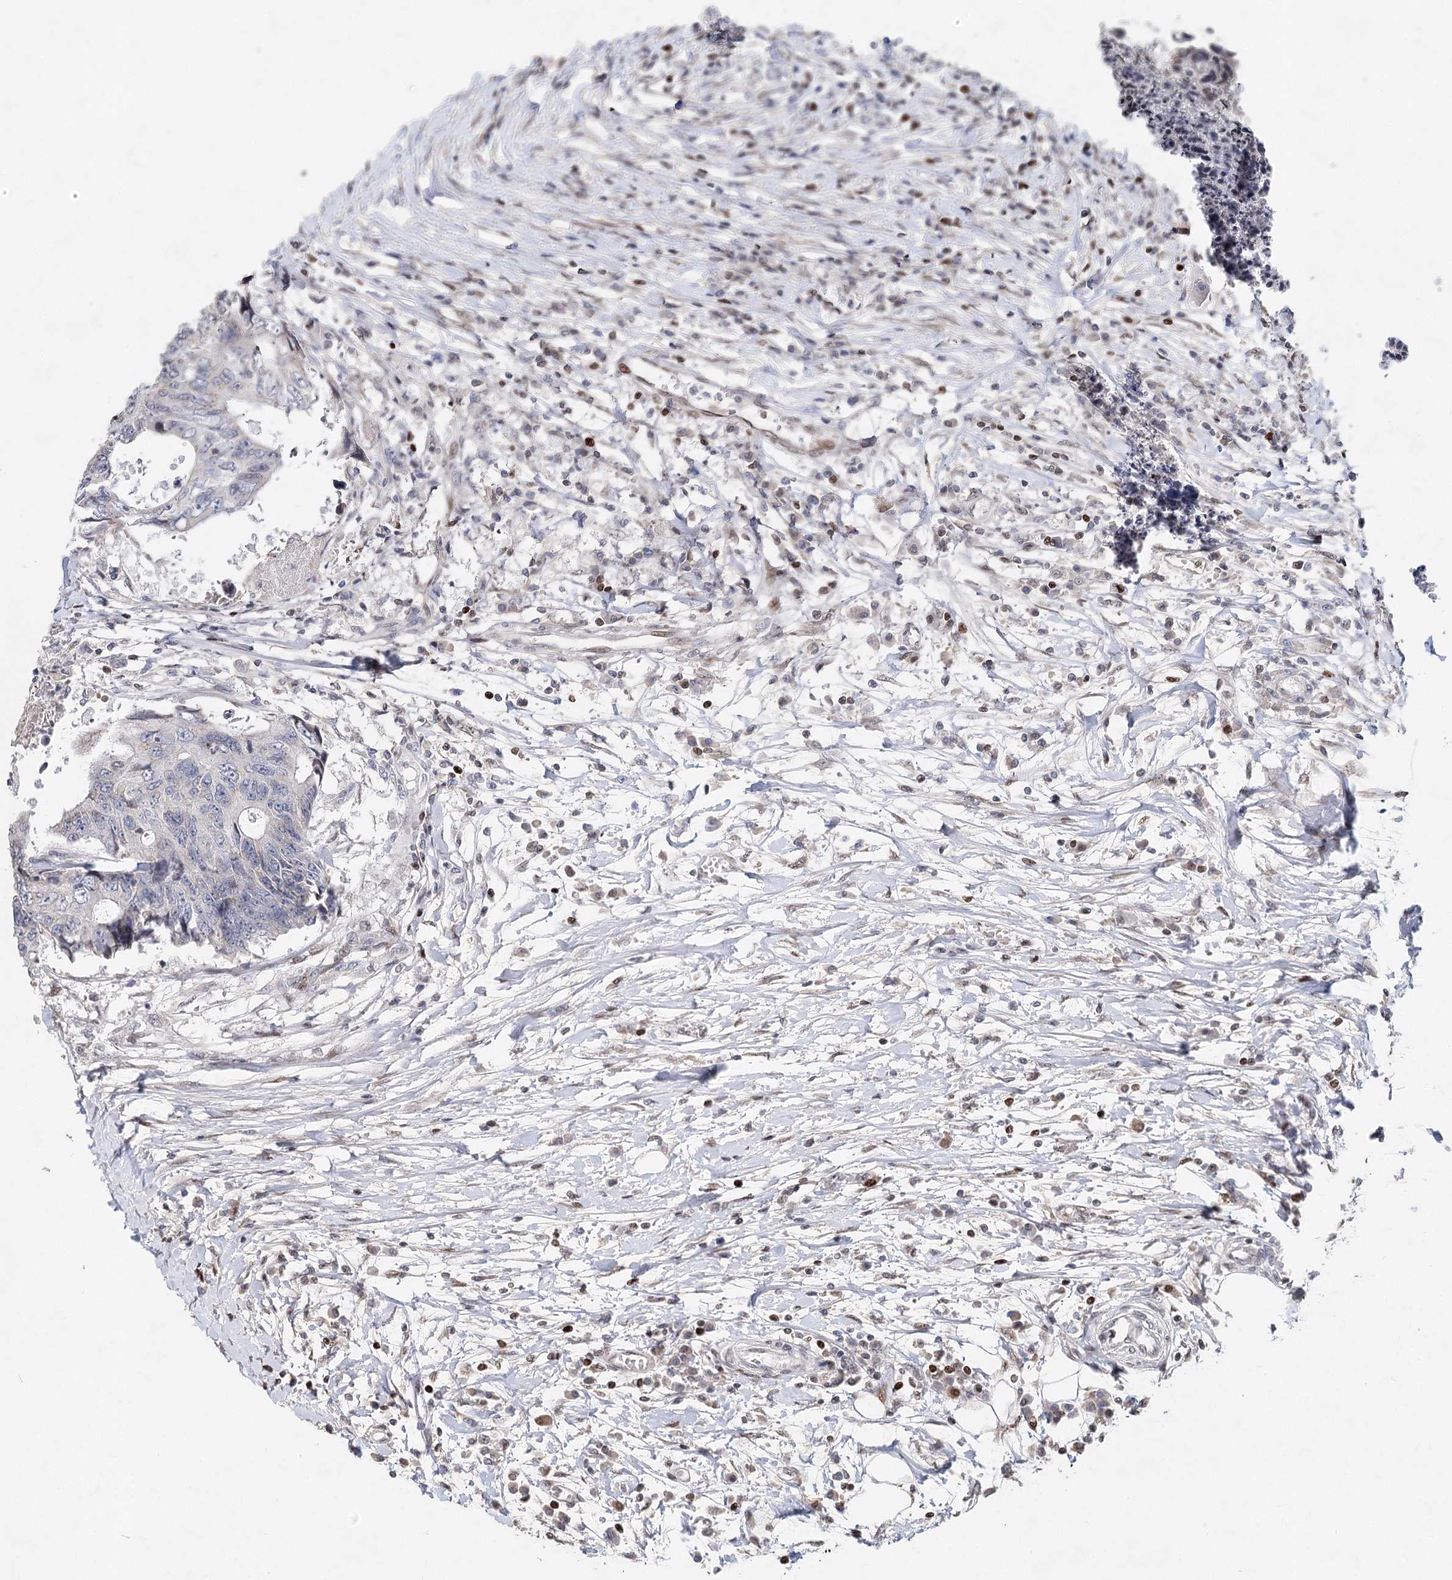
{"staining": {"intensity": "weak", "quantity": "<25%", "location": "nuclear"}, "tissue": "colorectal cancer", "cell_type": "Tumor cells", "image_type": "cancer", "snomed": [{"axis": "morphology", "description": "Adenocarcinoma, NOS"}, {"axis": "topography", "description": "Rectum"}], "caption": "Immunohistochemistry histopathology image of neoplastic tissue: colorectal cancer stained with DAB (3,3'-diaminobenzidine) shows no significant protein staining in tumor cells.", "gene": "FRMD4A", "patient": {"sex": "male", "age": 84}}